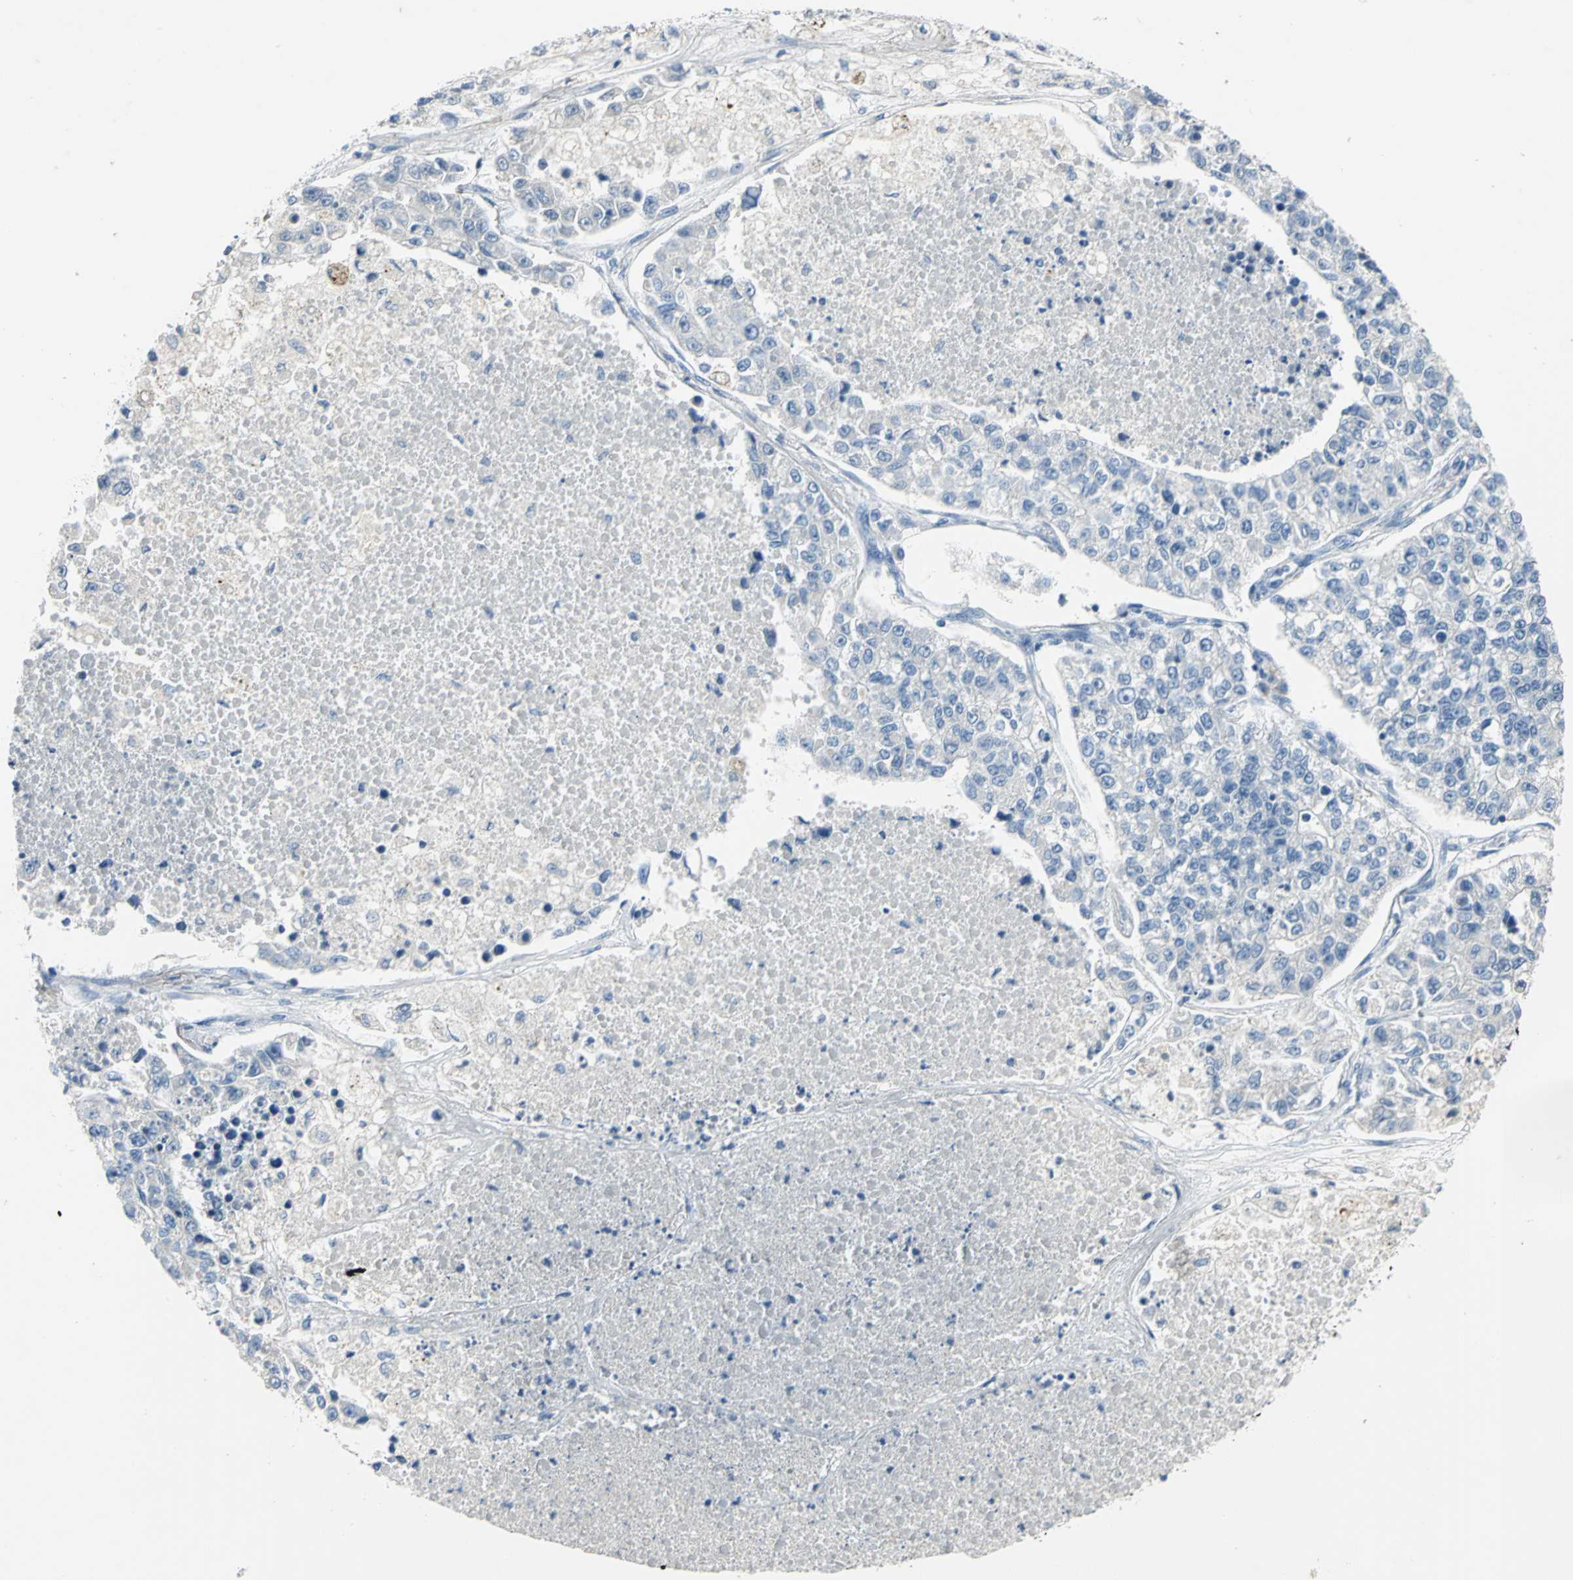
{"staining": {"intensity": "negative", "quantity": "none", "location": "none"}, "tissue": "lung cancer", "cell_type": "Tumor cells", "image_type": "cancer", "snomed": [{"axis": "morphology", "description": "Adenocarcinoma, NOS"}, {"axis": "topography", "description": "Lung"}], "caption": "IHC of human adenocarcinoma (lung) reveals no positivity in tumor cells. (Stains: DAB (3,3'-diaminobenzidine) immunohistochemistry (IHC) with hematoxylin counter stain, Microscopy: brightfield microscopy at high magnification).", "gene": "PTGDS", "patient": {"sex": "male", "age": 49}}